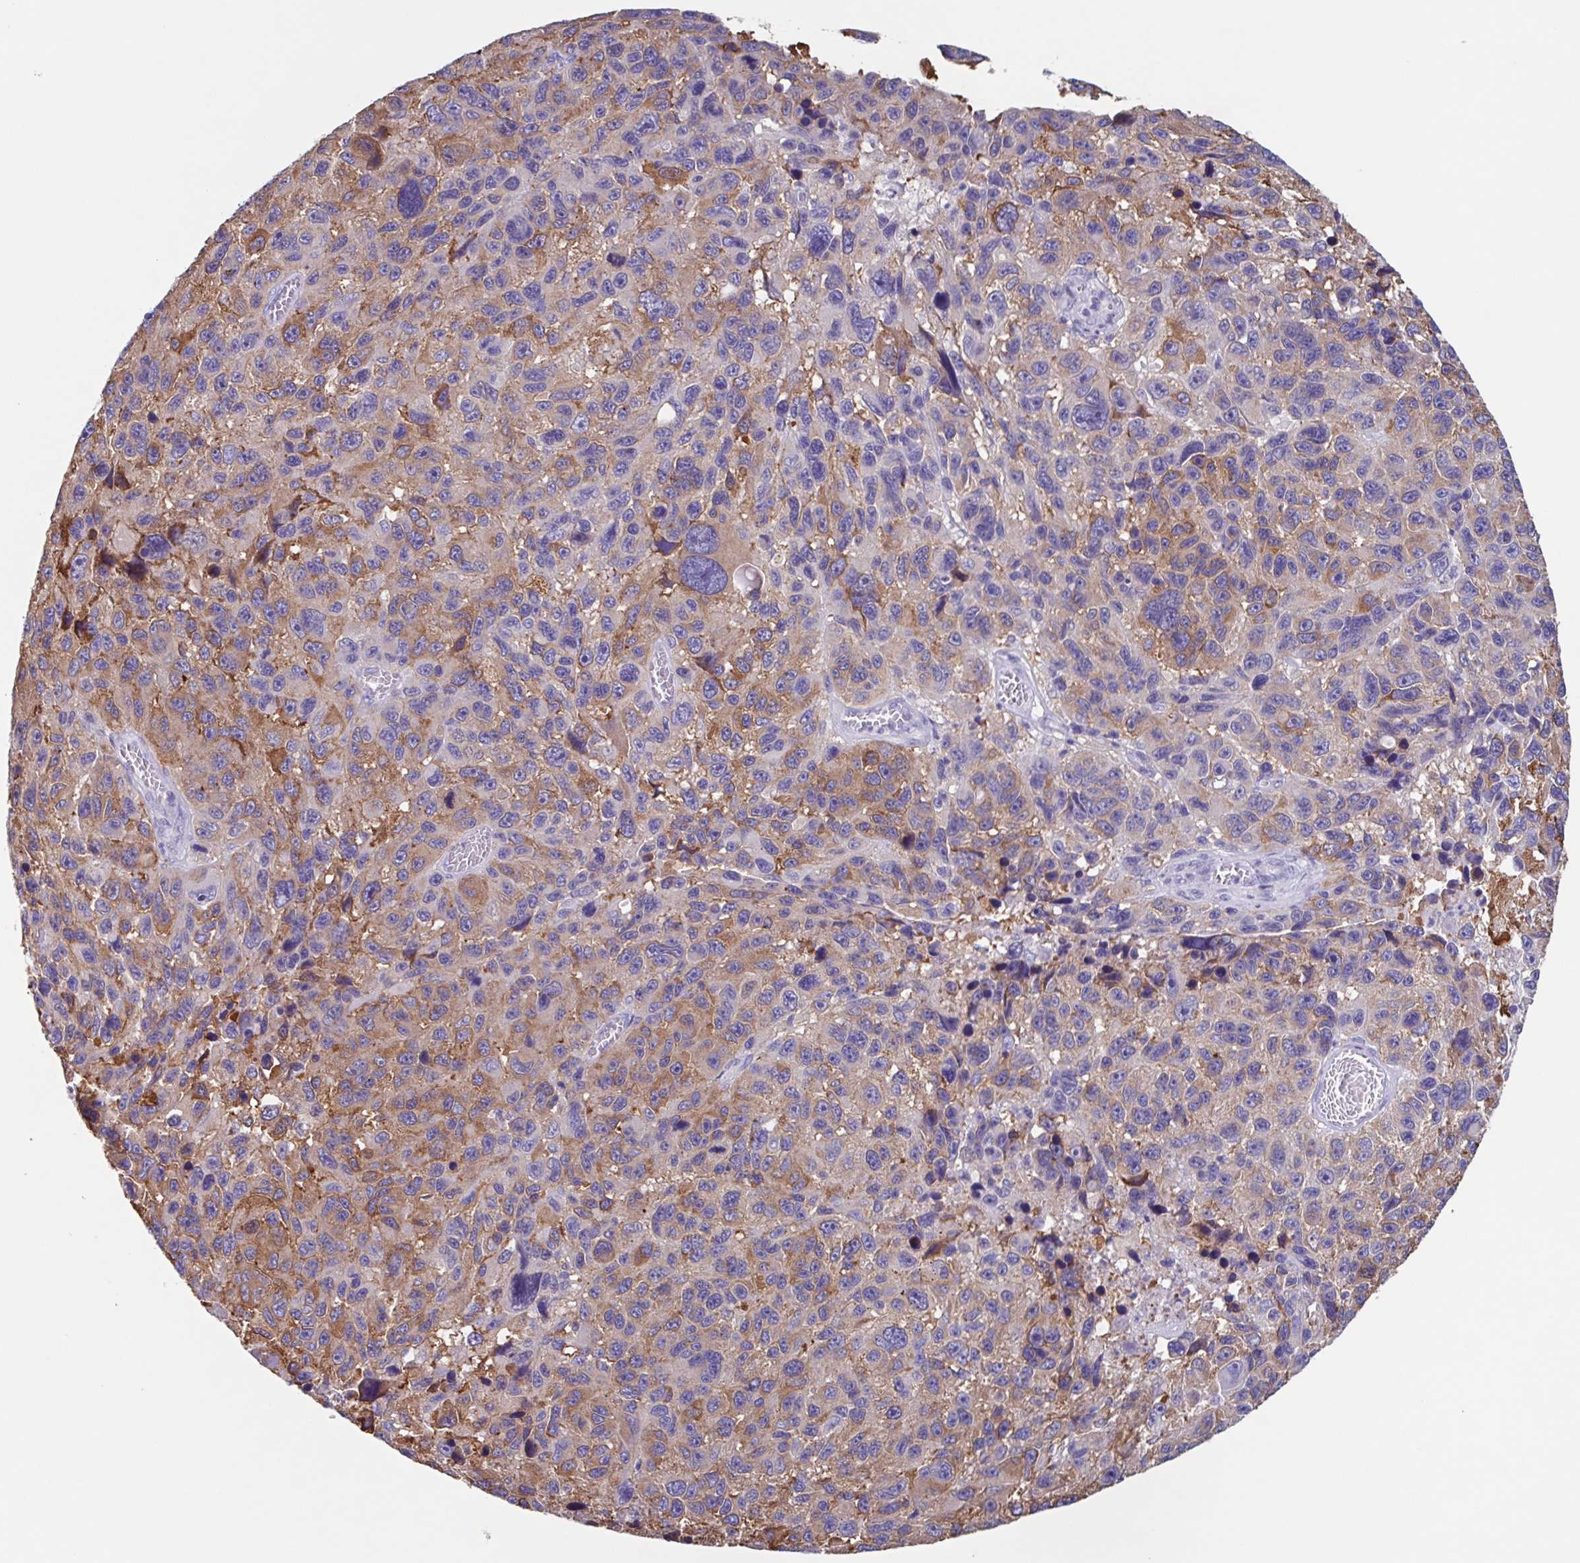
{"staining": {"intensity": "moderate", "quantity": "25%-75%", "location": "cytoplasmic/membranous"}, "tissue": "melanoma", "cell_type": "Tumor cells", "image_type": "cancer", "snomed": [{"axis": "morphology", "description": "Malignant melanoma, NOS"}, {"axis": "topography", "description": "Skin"}], "caption": "Approximately 25%-75% of tumor cells in malignant melanoma demonstrate moderate cytoplasmic/membranous protein expression as visualized by brown immunohistochemical staining.", "gene": "TPD52", "patient": {"sex": "male", "age": 53}}